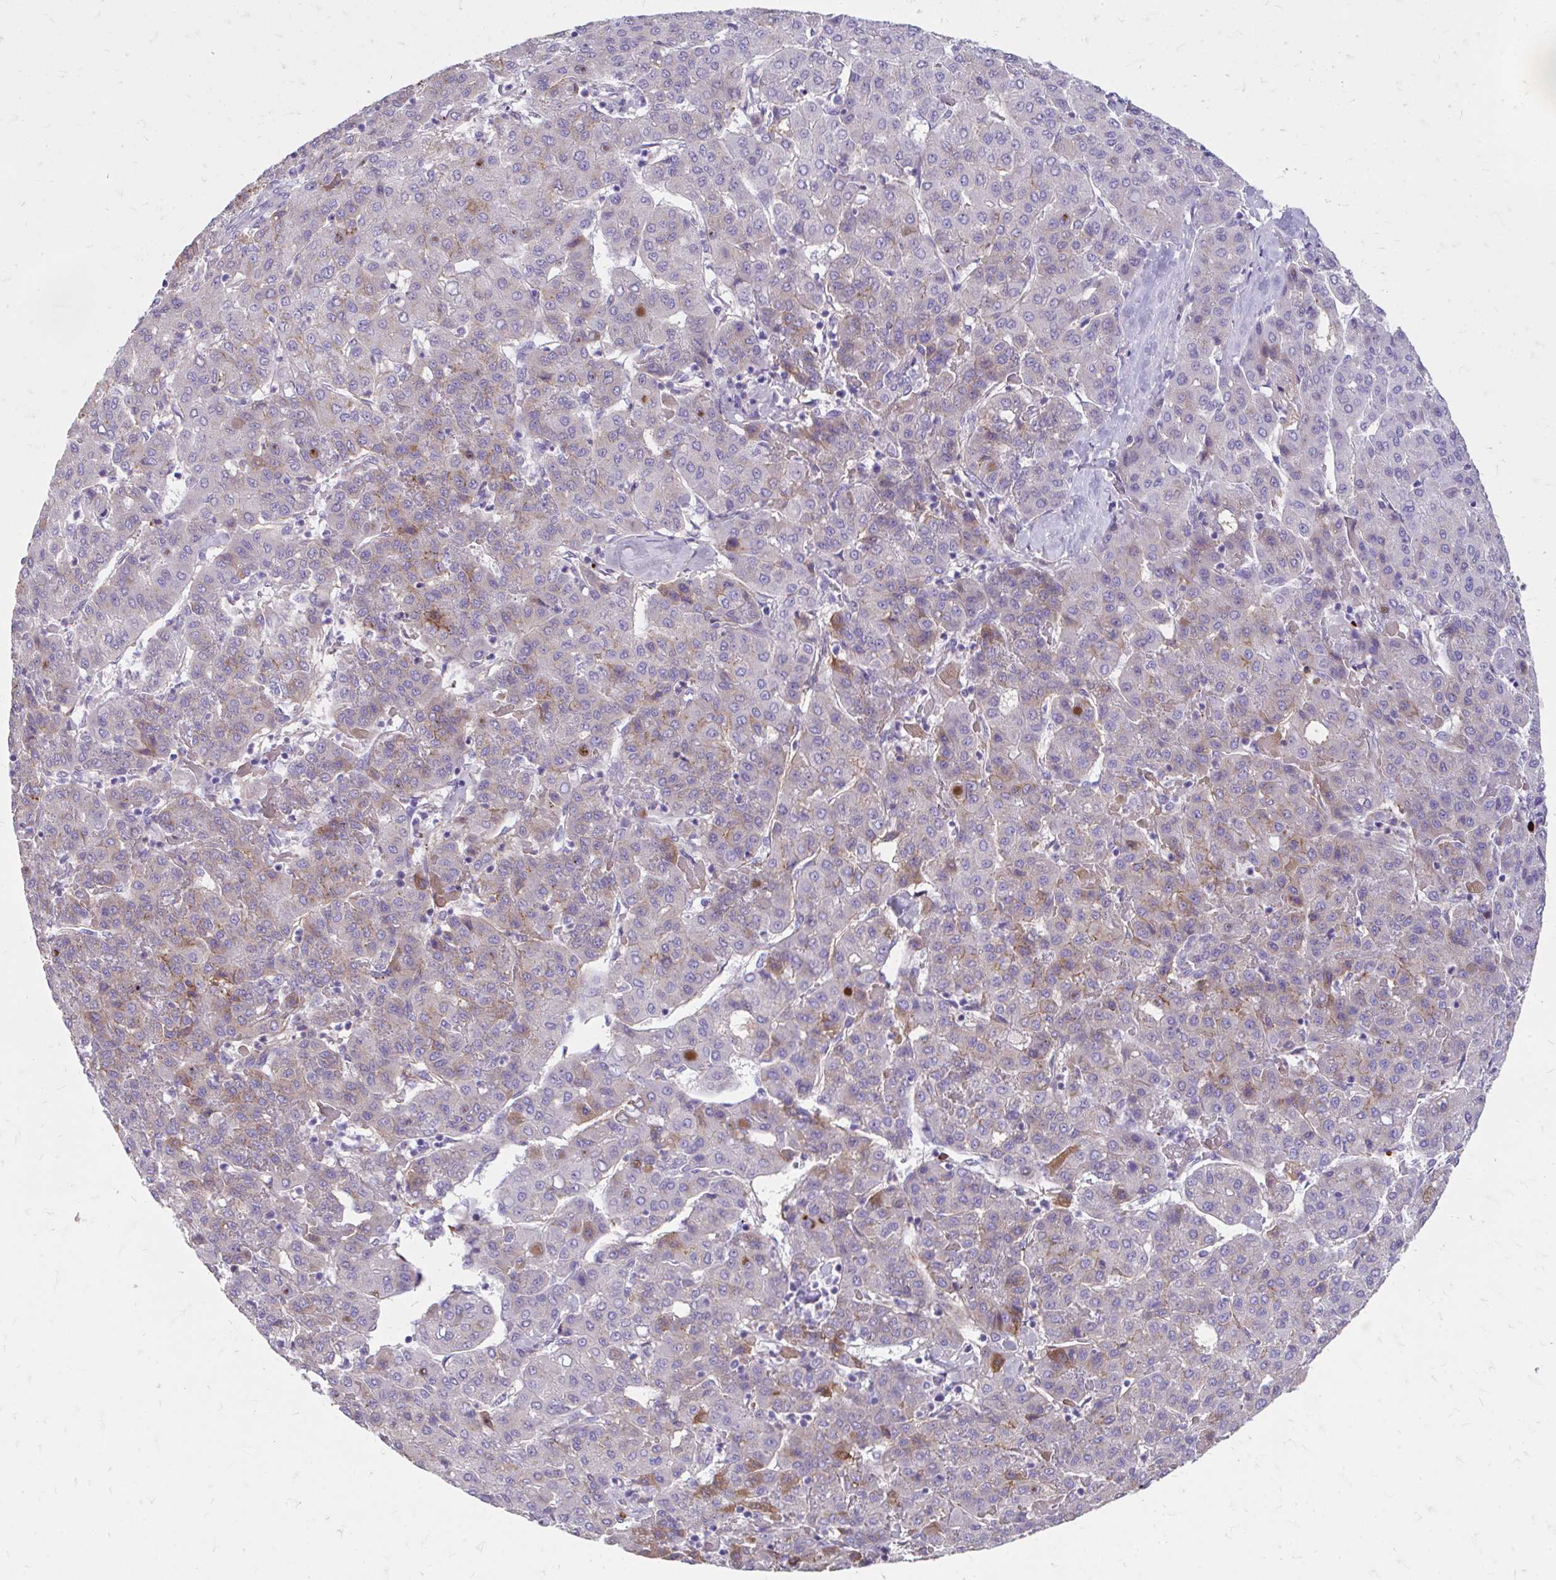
{"staining": {"intensity": "weak", "quantity": "<25%", "location": "cytoplasmic/membranous"}, "tissue": "liver cancer", "cell_type": "Tumor cells", "image_type": "cancer", "snomed": [{"axis": "morphology", "description": "Carcinoma, Hepatocellular, NOS"}, {"axis": "topography", "description": "Liver"}], "caption": "Image shows no significant protein expression in tumor cells of hepatocellular carcinoma (liver).", "gene": "CFH", "patient": {"sex": "male", "age": 65}}